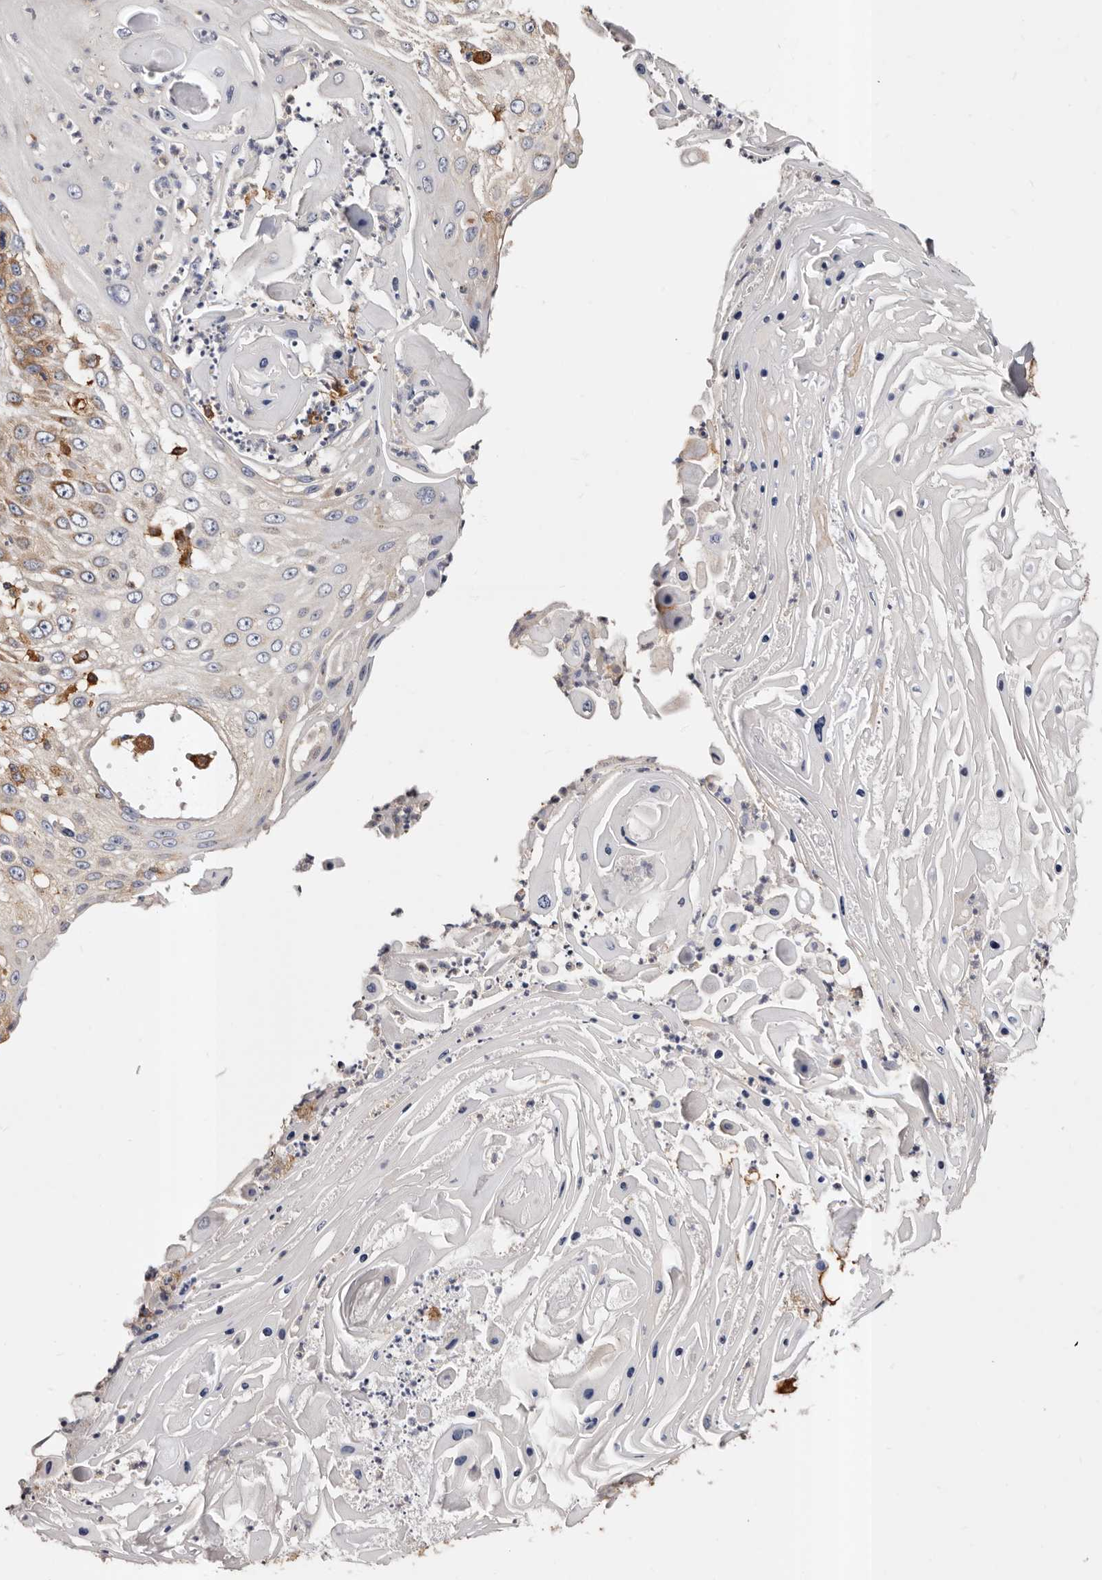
{"staining": {"intensity": "weak", "quantity": "<25%", "location": "cytoplasmic/membranous"}, "tissue": "skin cancer", "cell_type": "Tumor cells", "image_type": "cancer", "snomed": [{"axis": "morphology", "description": "Squamous cell carcinoma, NOS"}, {"axis": "topography", "description": "Skin"}], "caption": "DAB immunohistochemical staining of squamous cell carcinoma (skin) displays no significant staining in tumor cells.", "gene": "COQ8B", "patient": {"sex": "female", "age": 44}}